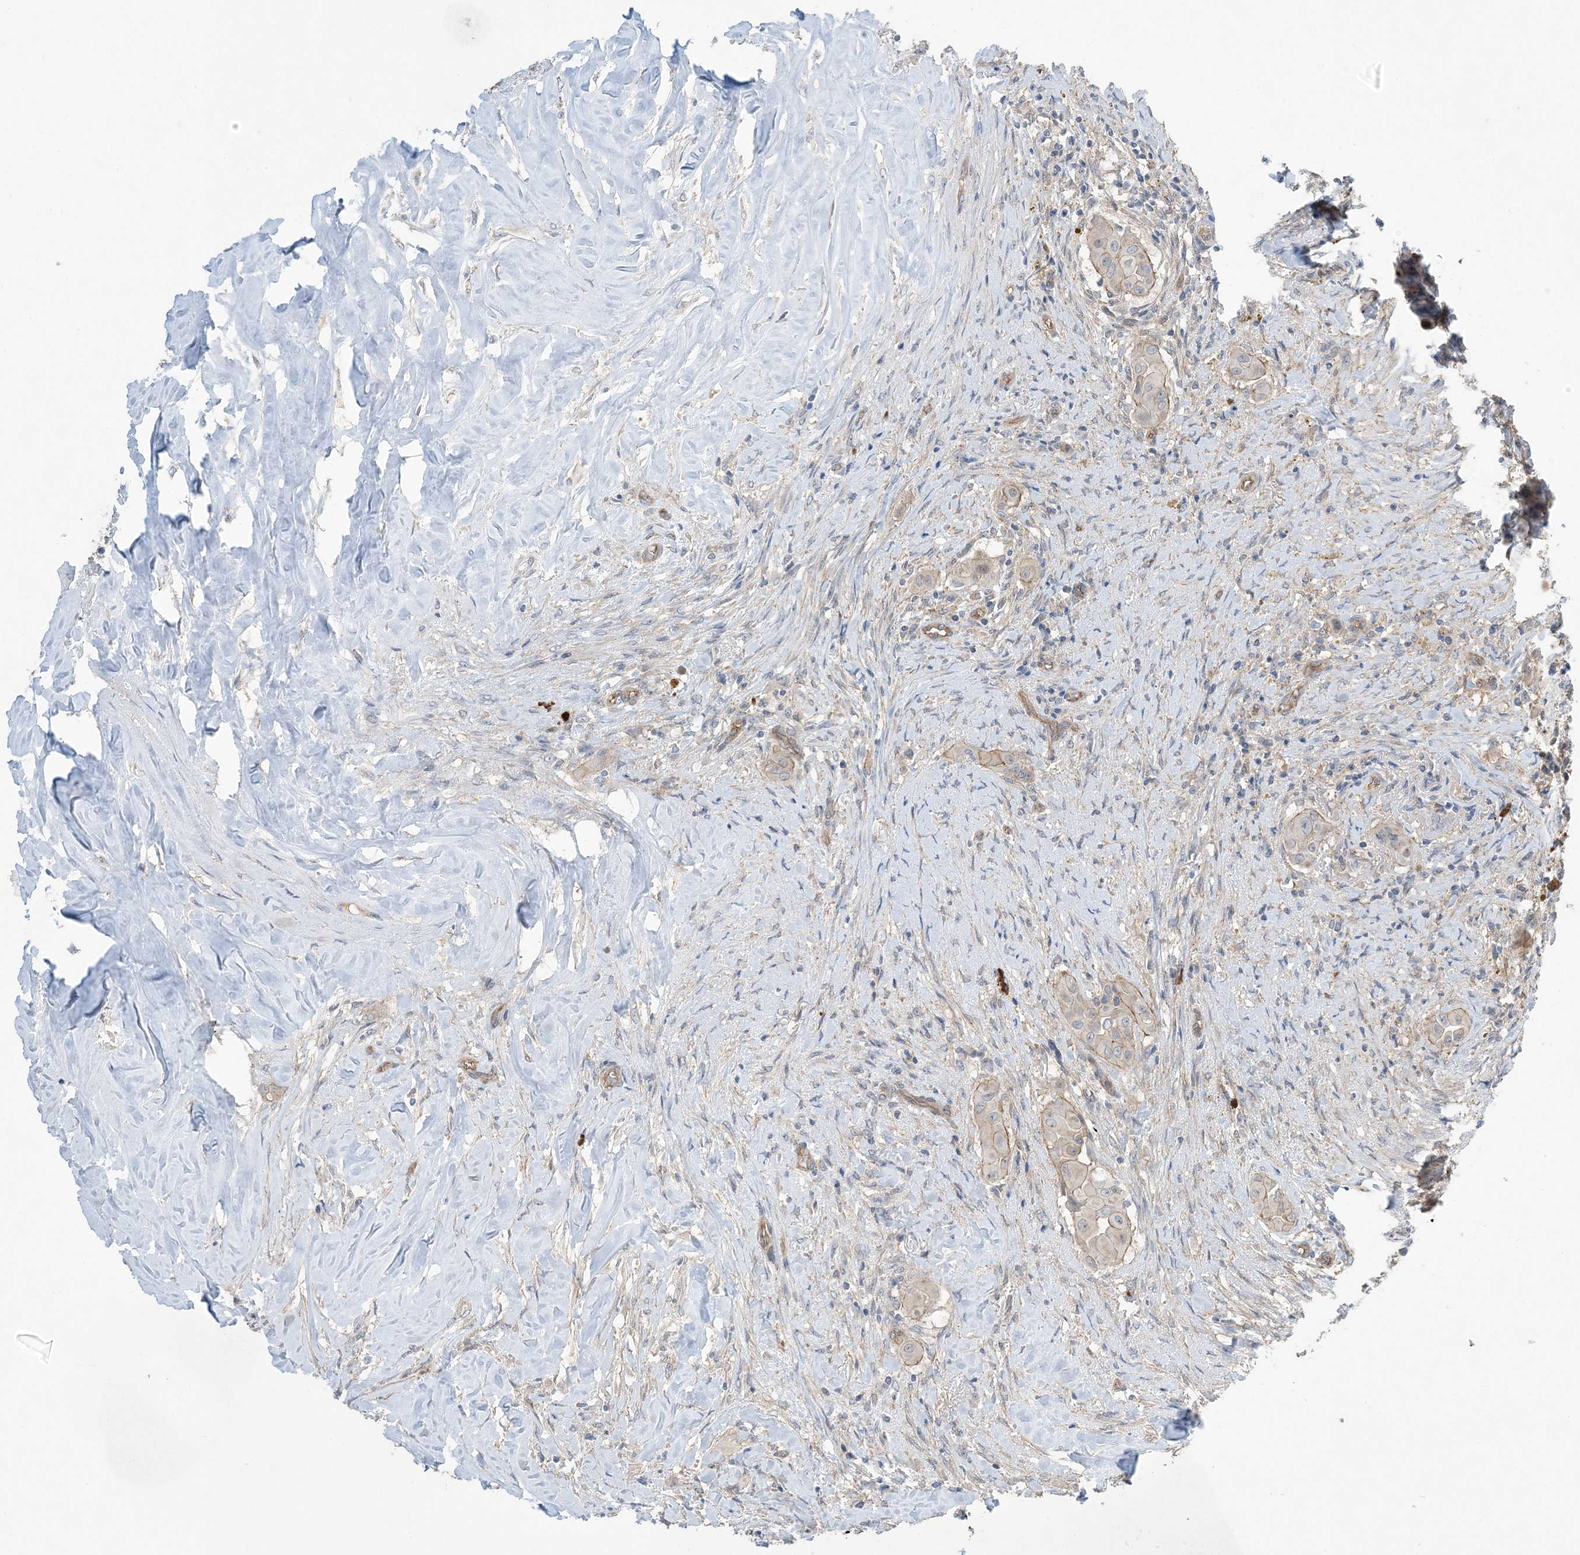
{"staining": {"intensity": "weak", "quantity": "<25%", "location": "cytoplasmic/membranous"}, "tissue": "thyroid cancer", "cell_type": "Tumor cells", "image_type": "cancer", "snomed": [{"axis": "morphology", "description": "Papillary adenocarcinoma, NOS"}, {"axis": "topography", "description": "Thyroid gland"}], "caption": "Protein analysis of thyroid papillary adenocarcinoma displays no significant positivity in tumor cells.", "gene": "AOC1", "patient": {"sex": "female", "age": 59}}